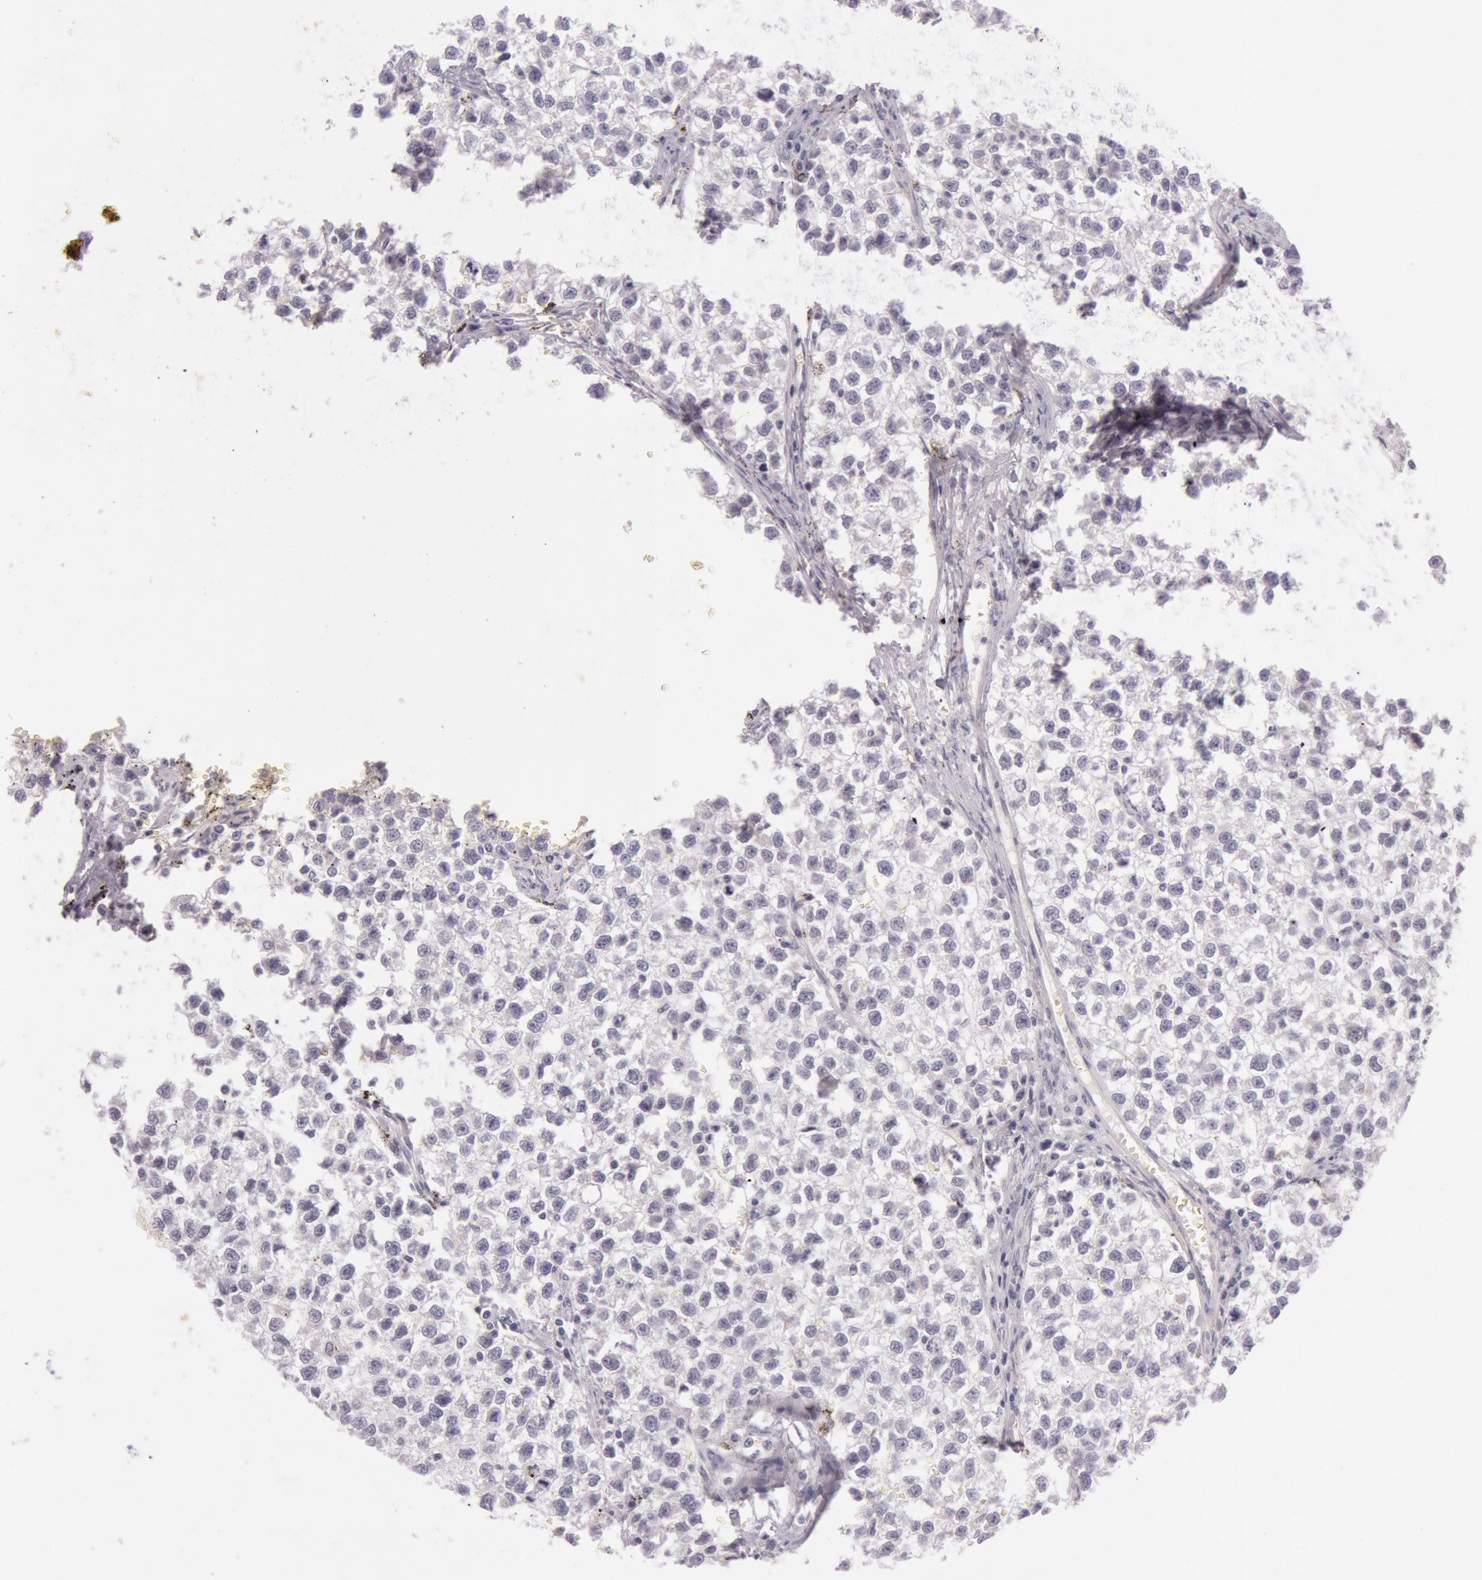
{"staining": {"intensity": "negative", "quantity": "none", "location": "none"}, "tissue": "testis cancer", "cell_type": "Tumor cells", "image_type": "cancer", "snomed": [{"axis": "morphology", "description": "Seminoma, NOS"}, {"axis": "topography", "description": "Testis"}], "caption": "The photomicrograph displays no significant staining in tumor cells of testis seminoma.", "gene": "RBMY1F", "patient": {"sex": "male", "age": 35}}